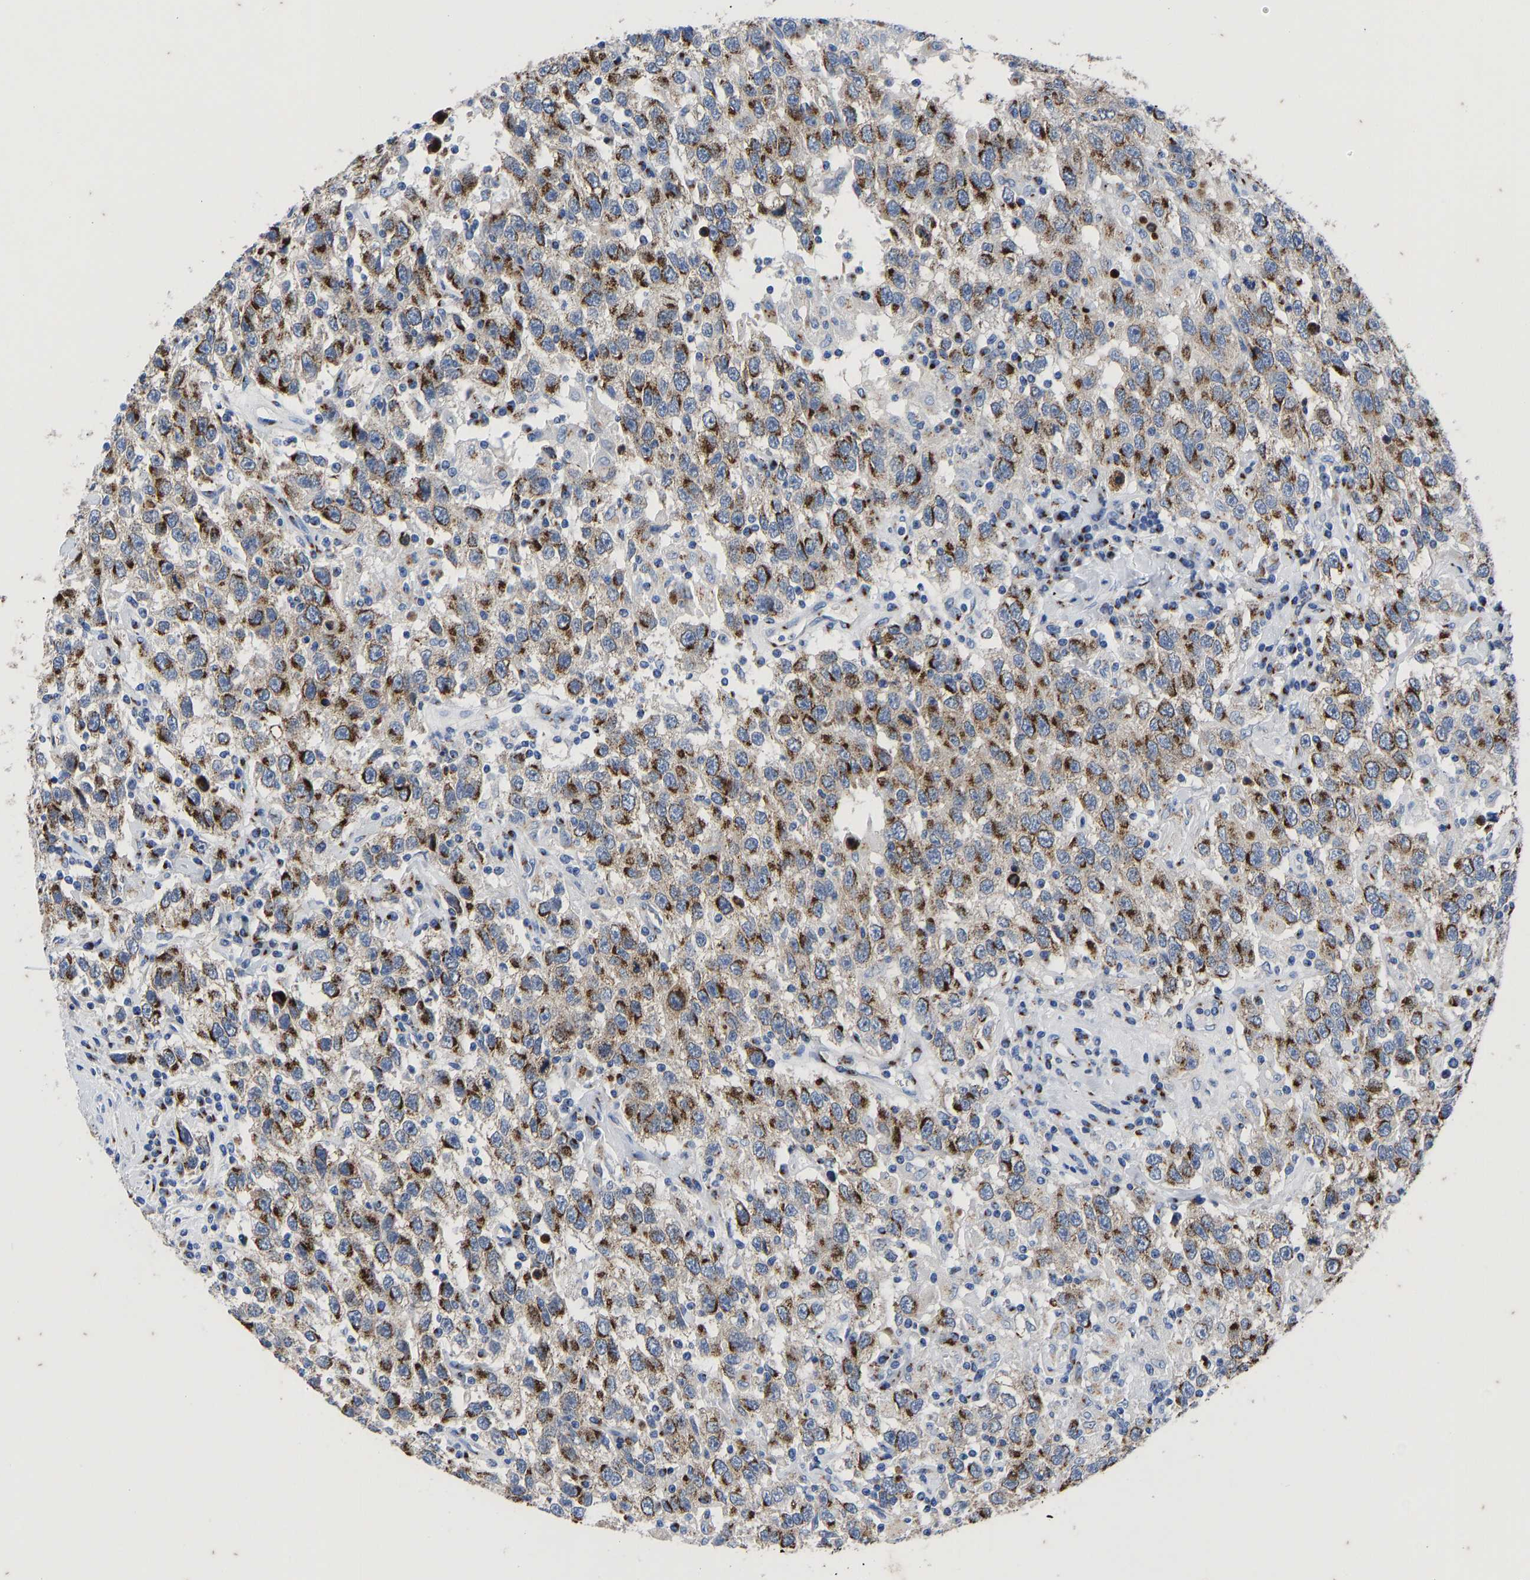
{"staining": {"intensity": "strong", "quantity": ">75%", "location": "cytoplasmic/membranous"}, "tissue": "testis cancer", "cell_type": "Tumor cells", "image_type": "cancer", "snomed": [{"axis": "morphology", "description": "Seminoma, NOS"}, {"axis": "topography", "description": "Testis"}], "caption": "Testis cancer (seminoma) was stained to show a protein in brown. There is high levels of strong cytoplasmic/membranous staining in approximately >75% of tumor cells.", "gene": "TMEM87A", "patient": {"sex": "male", "age": 41}}